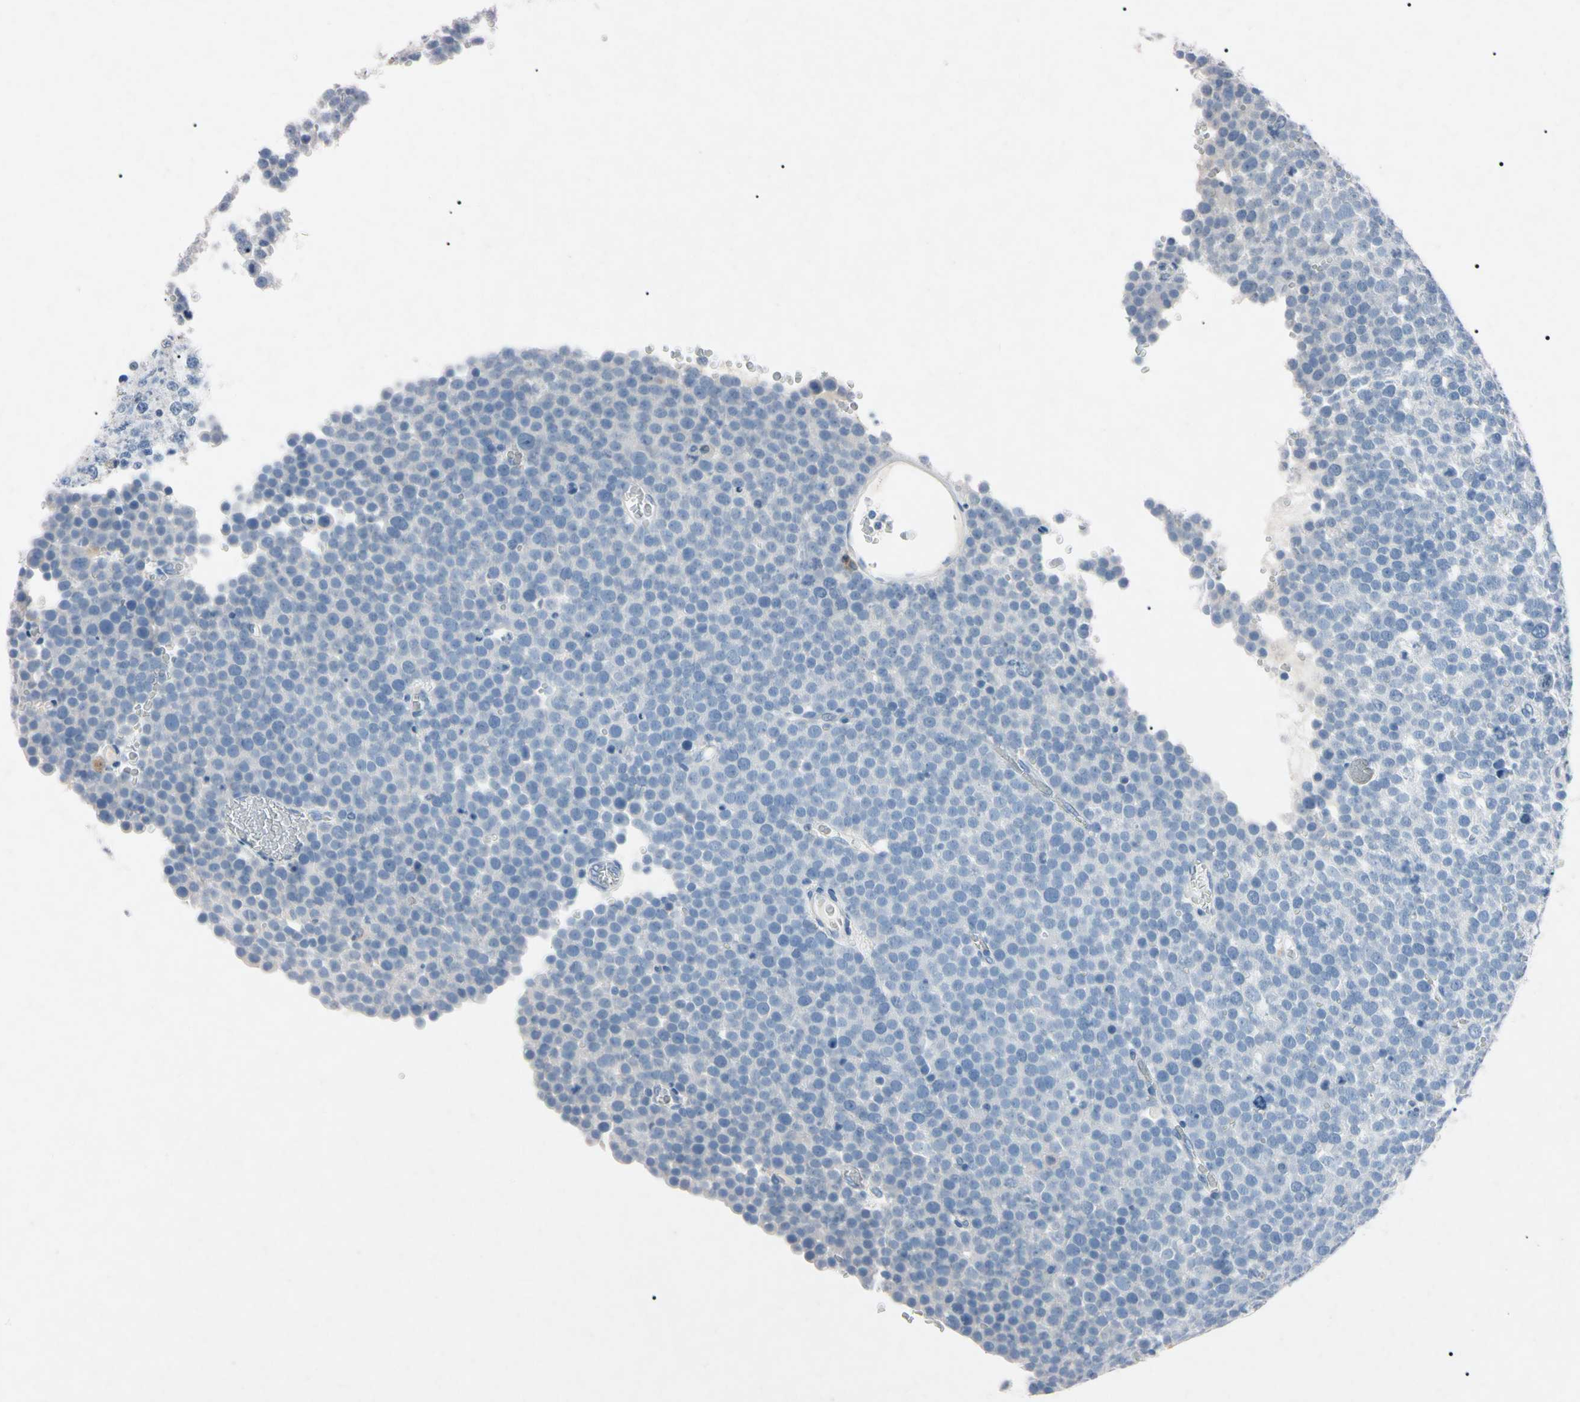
{"staining": {"intensity": "negative", "quantity": "none", "location": "none"}, "tissue": "testis cancer", "cell_type": "Tumor cells", "image_type": "cancer", "snomed": [{"axis": "morphology", "description": "Seminoma, NOS"}, {"axis": "topography", "description": "Testis"}], "caption": "A photomicrograph of testis cancer (seminoma) stained for a protein shows no brown staining in tumor cells.", "gene": "ELN", "patient": {"sex": "male", "age": 71}}